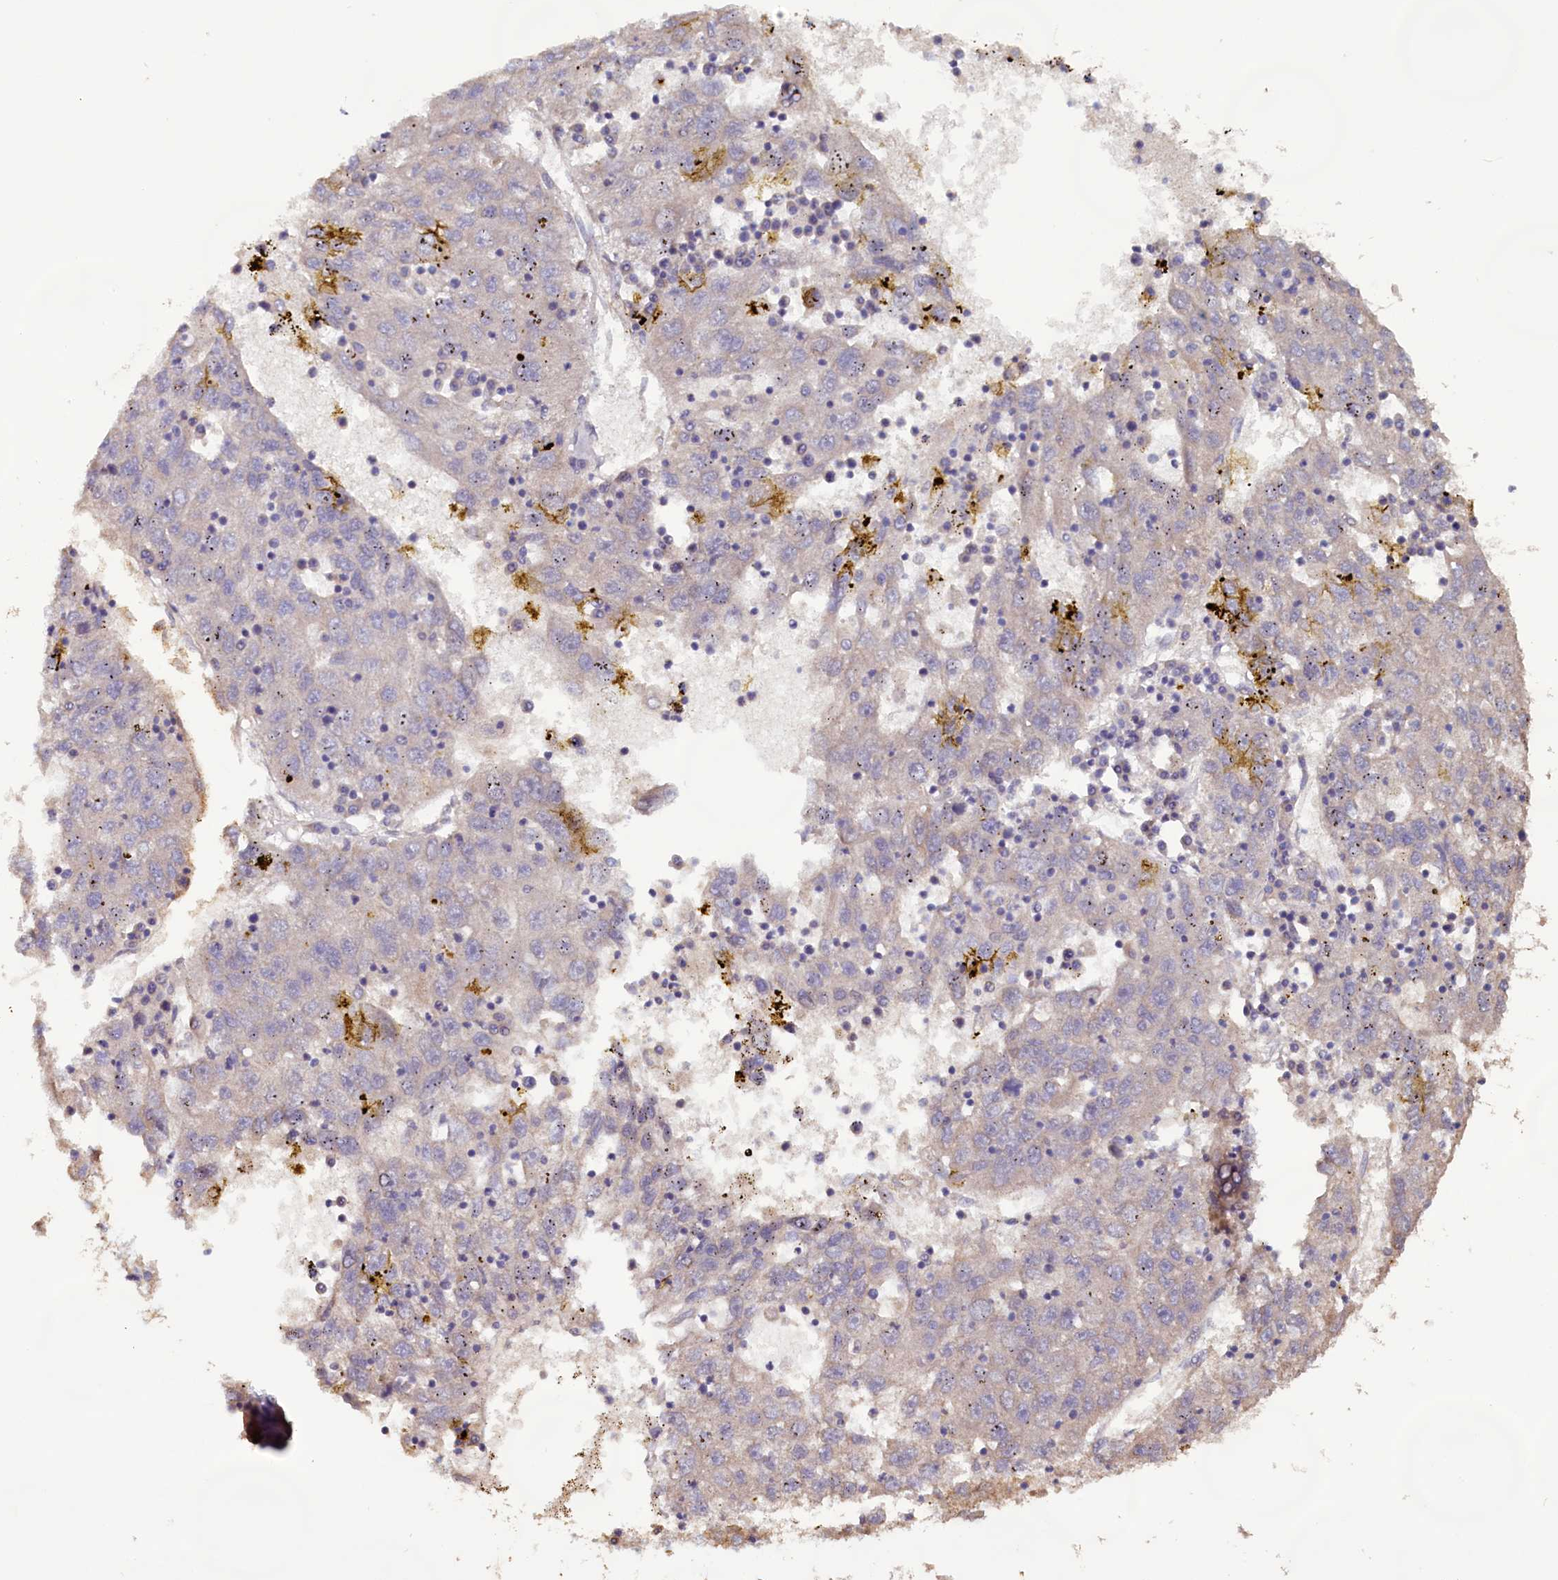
{"staining": {"intensity": "negative", "quantity": "none", "location": "none"}, "tissue": "liver cancer", "cell_type": "Tumor cells", "image_type": "cancer", "snomed": [{"axis": "morphology", "description": "Carcinoma, Hepatocellular, NOS"}, {"axis": "topography", "description": "Liver"}], "caption": "High magnification brightfield microscopy of liver cancer stained with DAB (brown) and counterstained with hematoxylin (blue): tumor cells show no significant staining.", "gene": "FUNDC1", "patient": {"sex": "male", "age": 49}}